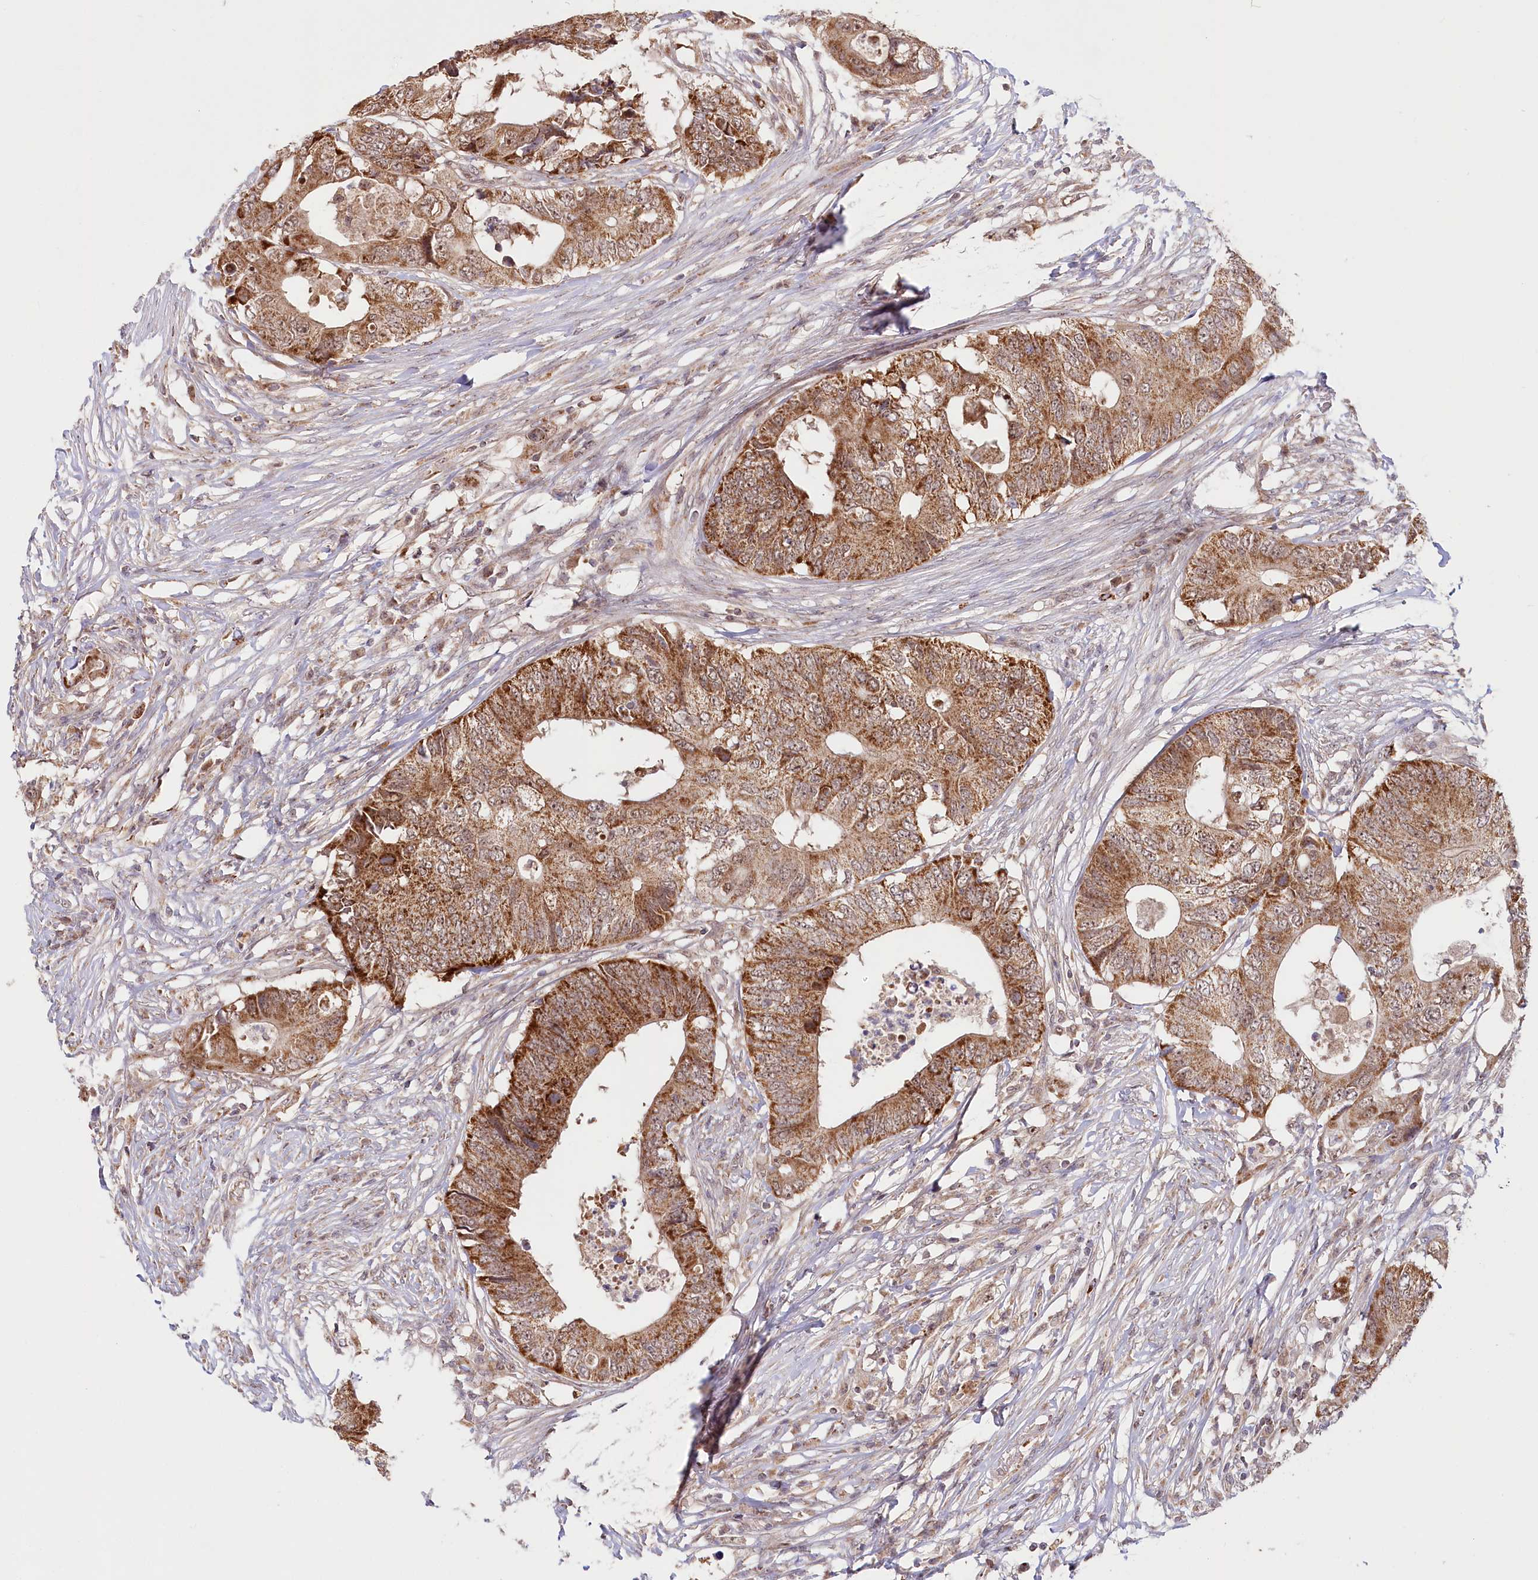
{"staining": {"intensity": "moderate", "quantity": ">75%", "location": "cytoplasmic/membranous"}, "tissue": "colorectal cancer", "cell_type": "Tumor cells", "image_type": "cancer", "snomed": [{"axis": "morphology", "description": "Adenocarcinoma, NOS"}, {"axis": "topography", "description": "Colon"}], "caption": "Immunohistochemical staining of colorectal adenocarcinoma reveals medium levels of moderate cytoplasmic/membranous protein expression in about >75% of tumor cells.", "gene": "RTN4IP1", "patient": {"sex": "male", "age": 71}}